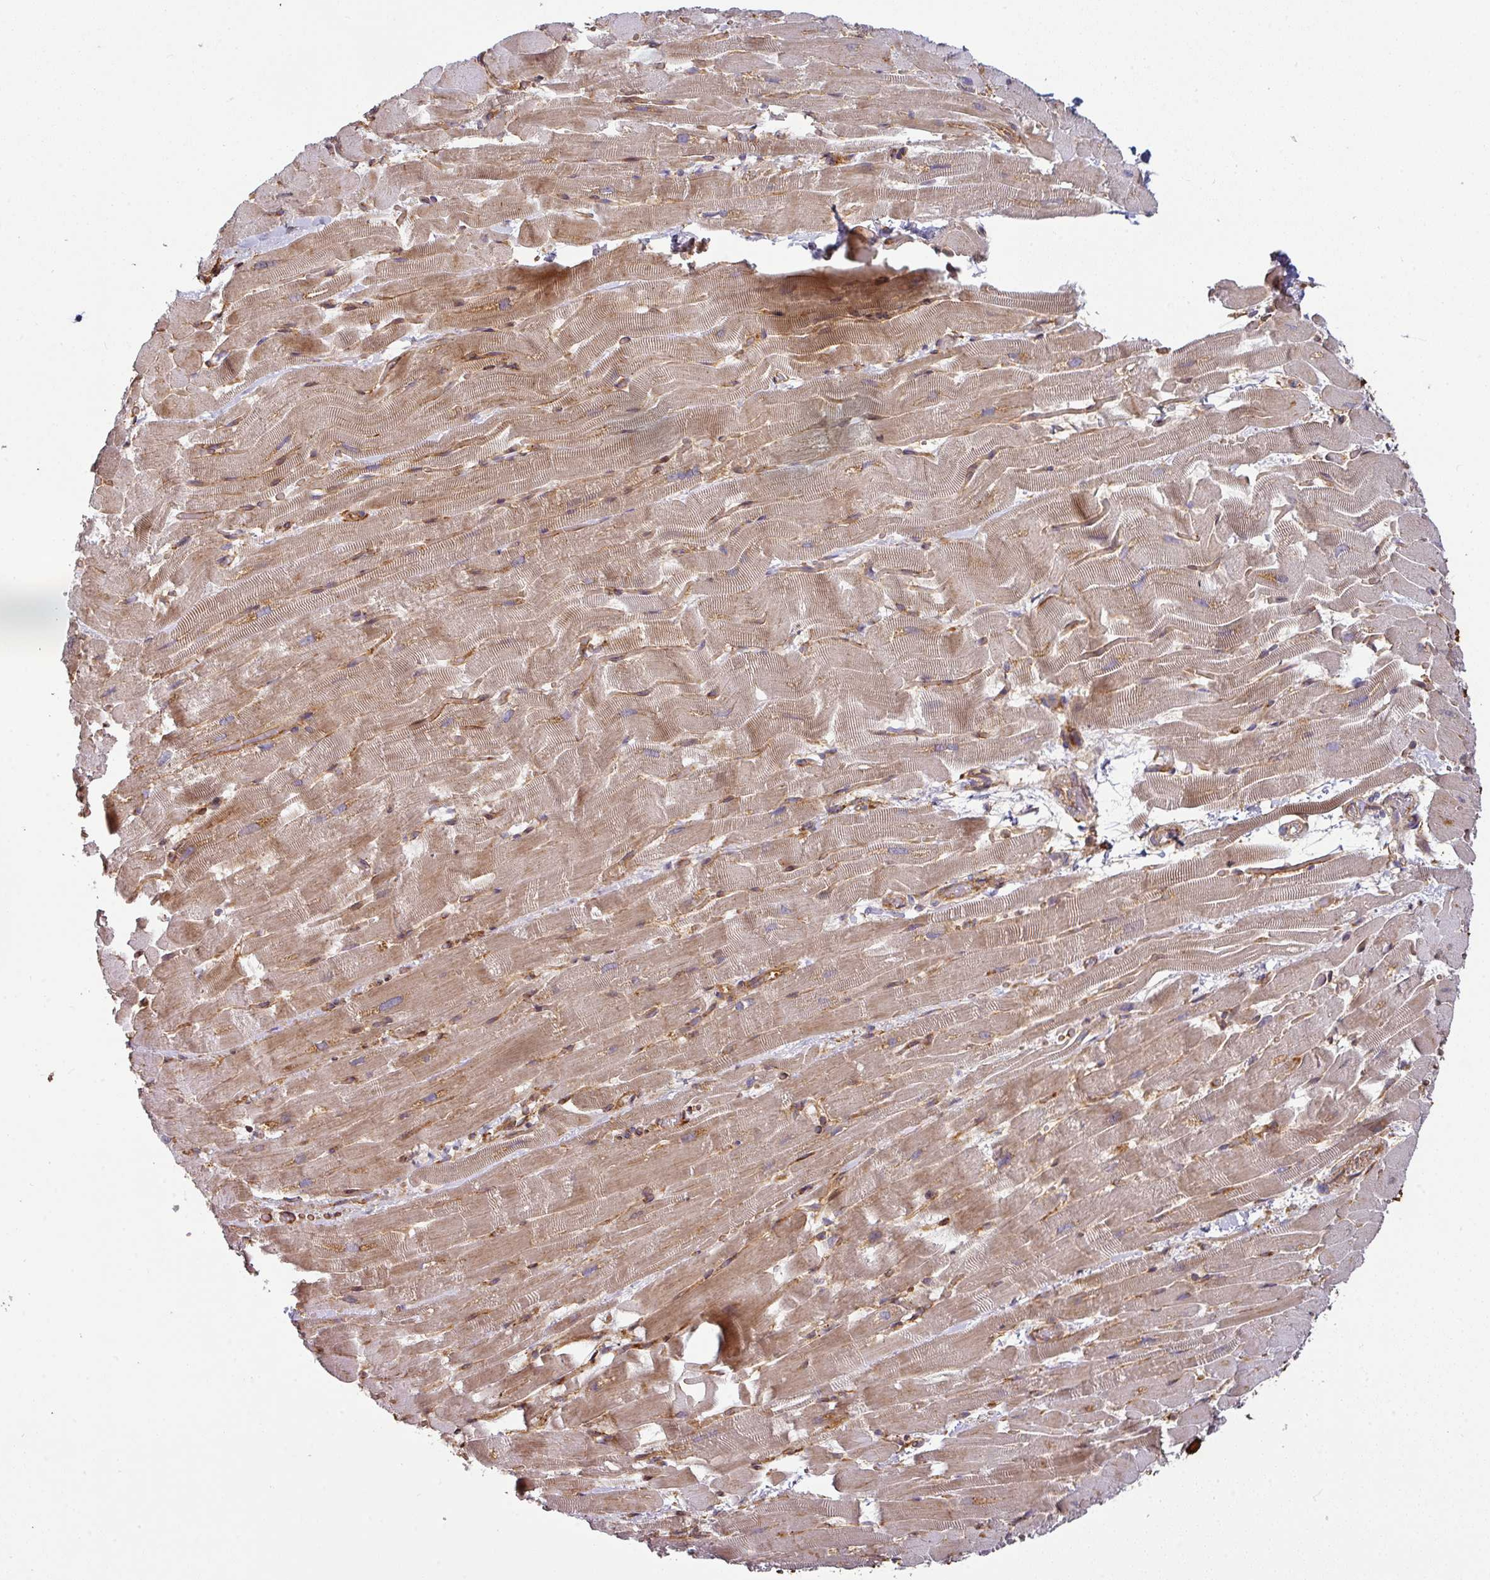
{"staining": {"intensity": "moderate", "quantity": "25%-75%", "location": "cytoplasmic/membranous"}, "tissue": "heart muscle", "cell_type": "Cardiomyocytes", "image_type": "normal", "snomed": [{"axis": "morphology", "description": "Normal tissue, NOS"}, {"axis": "topography", "description": "Heart"}], "caption": "Protein staining shows moderate cytoplasmic/membranous expression in approximately 25%-75% of cardiomyocytes in normal heart muscle. The staining was performed using DAB (3,3'-diaminobenzidine) to visualize the protein expression in brown, while the nuclei were stained in blue with hematoxylin (Magnification: 20x).", "gene": "CASP2", "patient": {"sex": "male", "age": 37}}